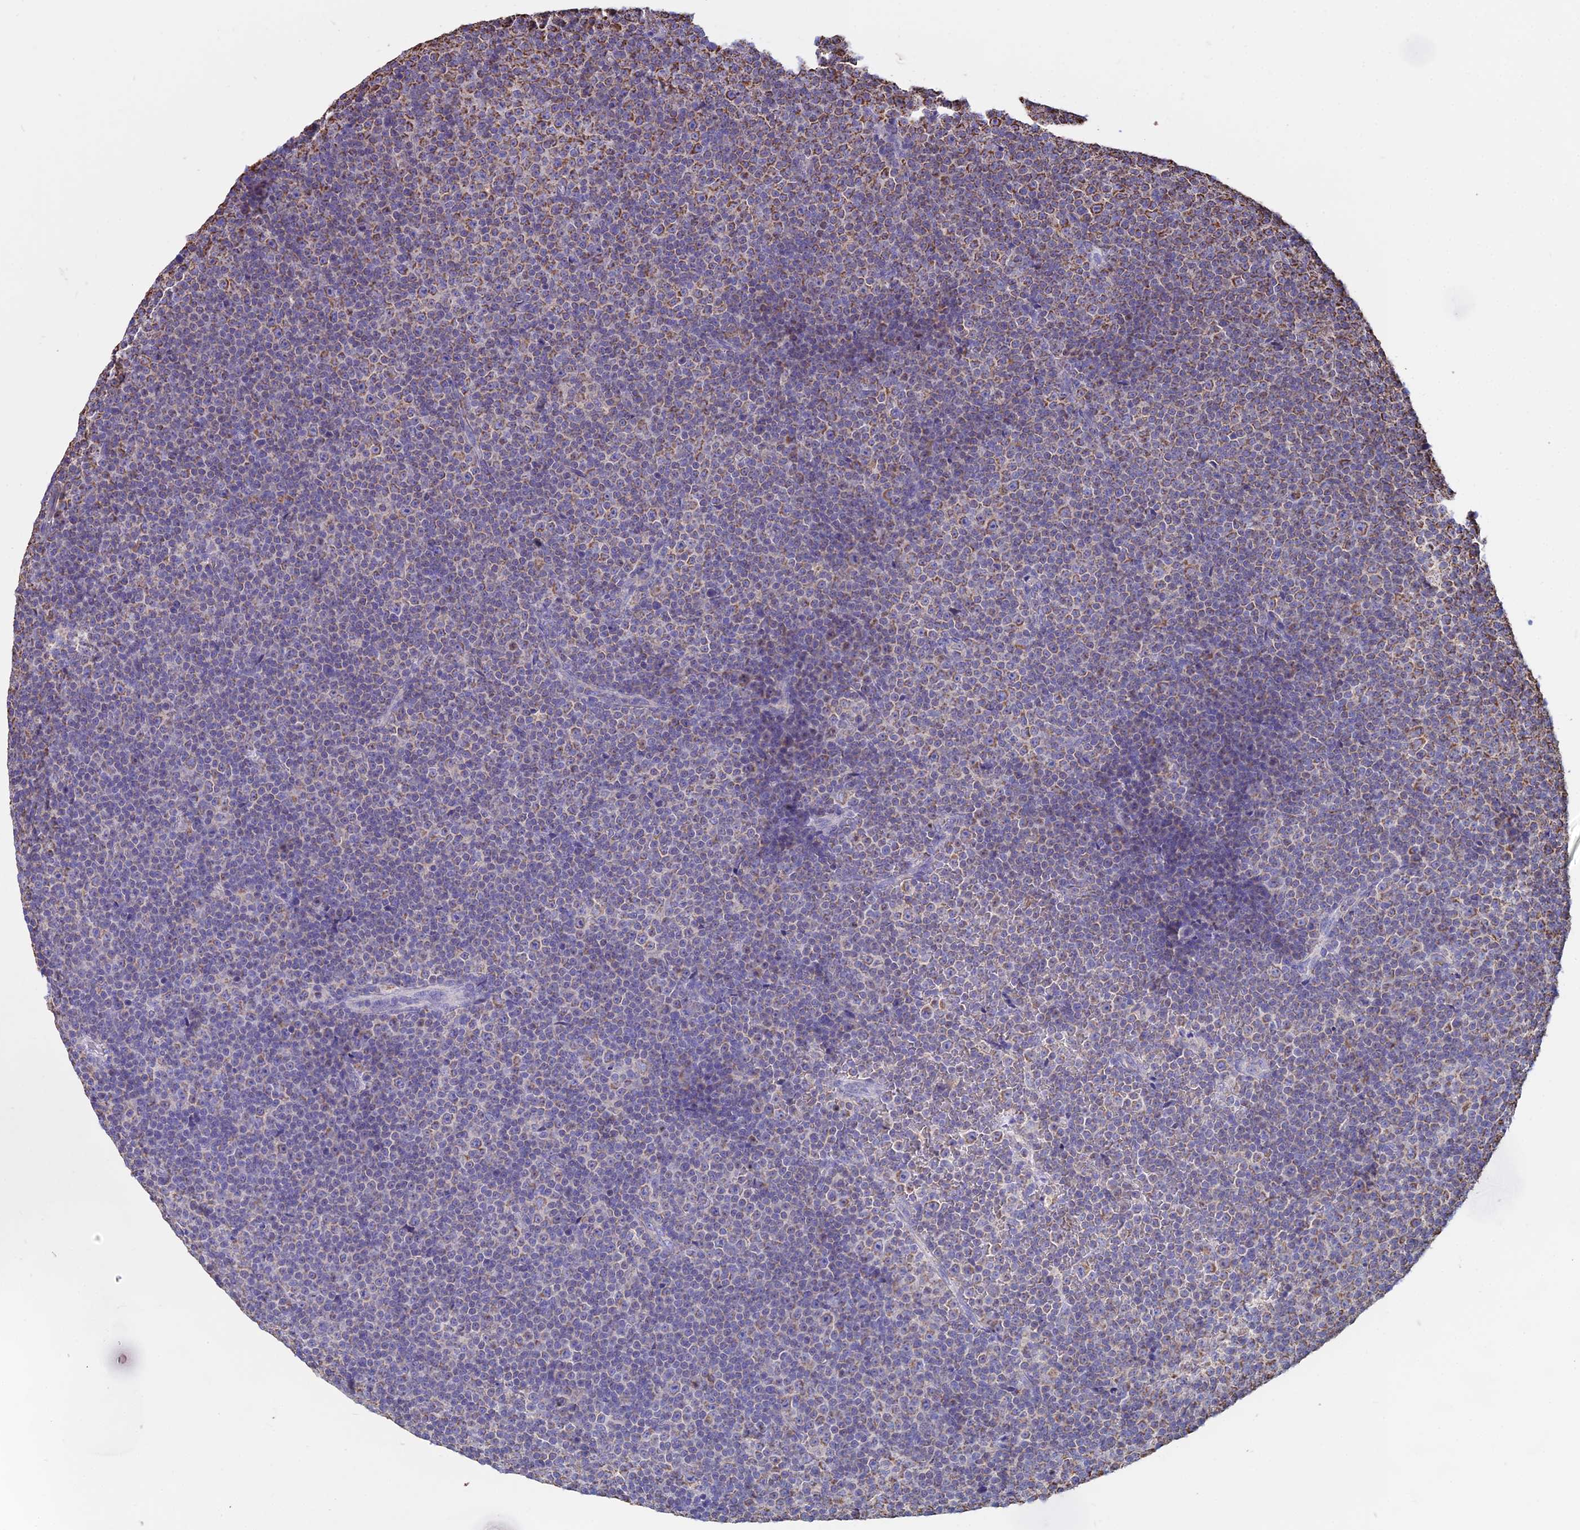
{"staining": {"intensity": "moderate", "quantity": "25%-75%", "location": "cytoplasmic/membranous"}, "tissue": "lymphoma", "cell_type": "Tumor cells", "image_type": "cancer", "snomed": [{"axis": "morphology", "description": "Malignant lymphoma, non-Hodgkin's type, Low grade"}, {"axis": "topography", "description": "Lymph node"}], "caption": "The histopathology image shows a brown stain indicating the presence of a protein in the cytoplasmic/membranous of tumor cells in lymphoma.", "gene": "OR2W3", "patient": {"sex": "female", "age": 67}}